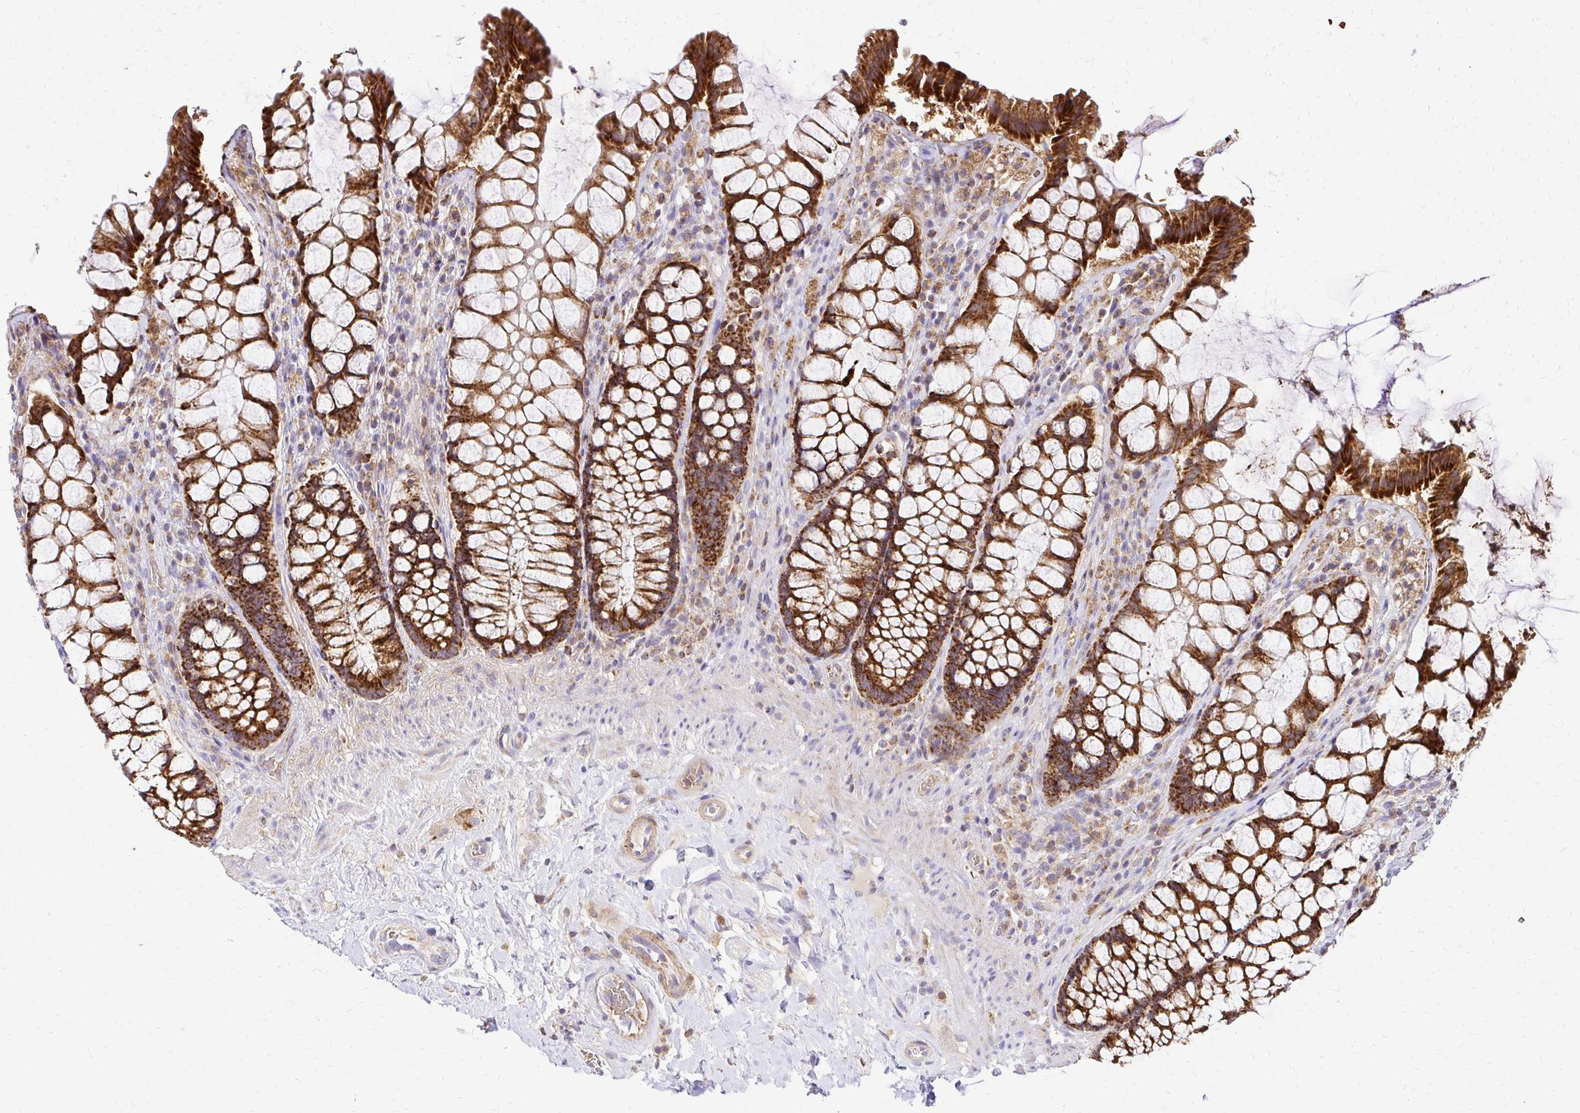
{"staining": {"intensity": "strong", "quantity": ">75%", "location": "cytoplasmic/membranous"}, "tissue": "rectum", "cell_type": "Glandular cells", "image_type": "normal", "snomed": [{"axis": "morphology", "description": "Normal tissue, NOS"}, {"axis": "topography", "description": "Rectum"}], "caption": "Rectum stained with immunohistochemistry (IHC) reveals strong cytoplasmic/membranous staining in approximately >75% of glandular cells.", "gene": "MRPL13", "patient": {"sex": "female", "age": 58}}